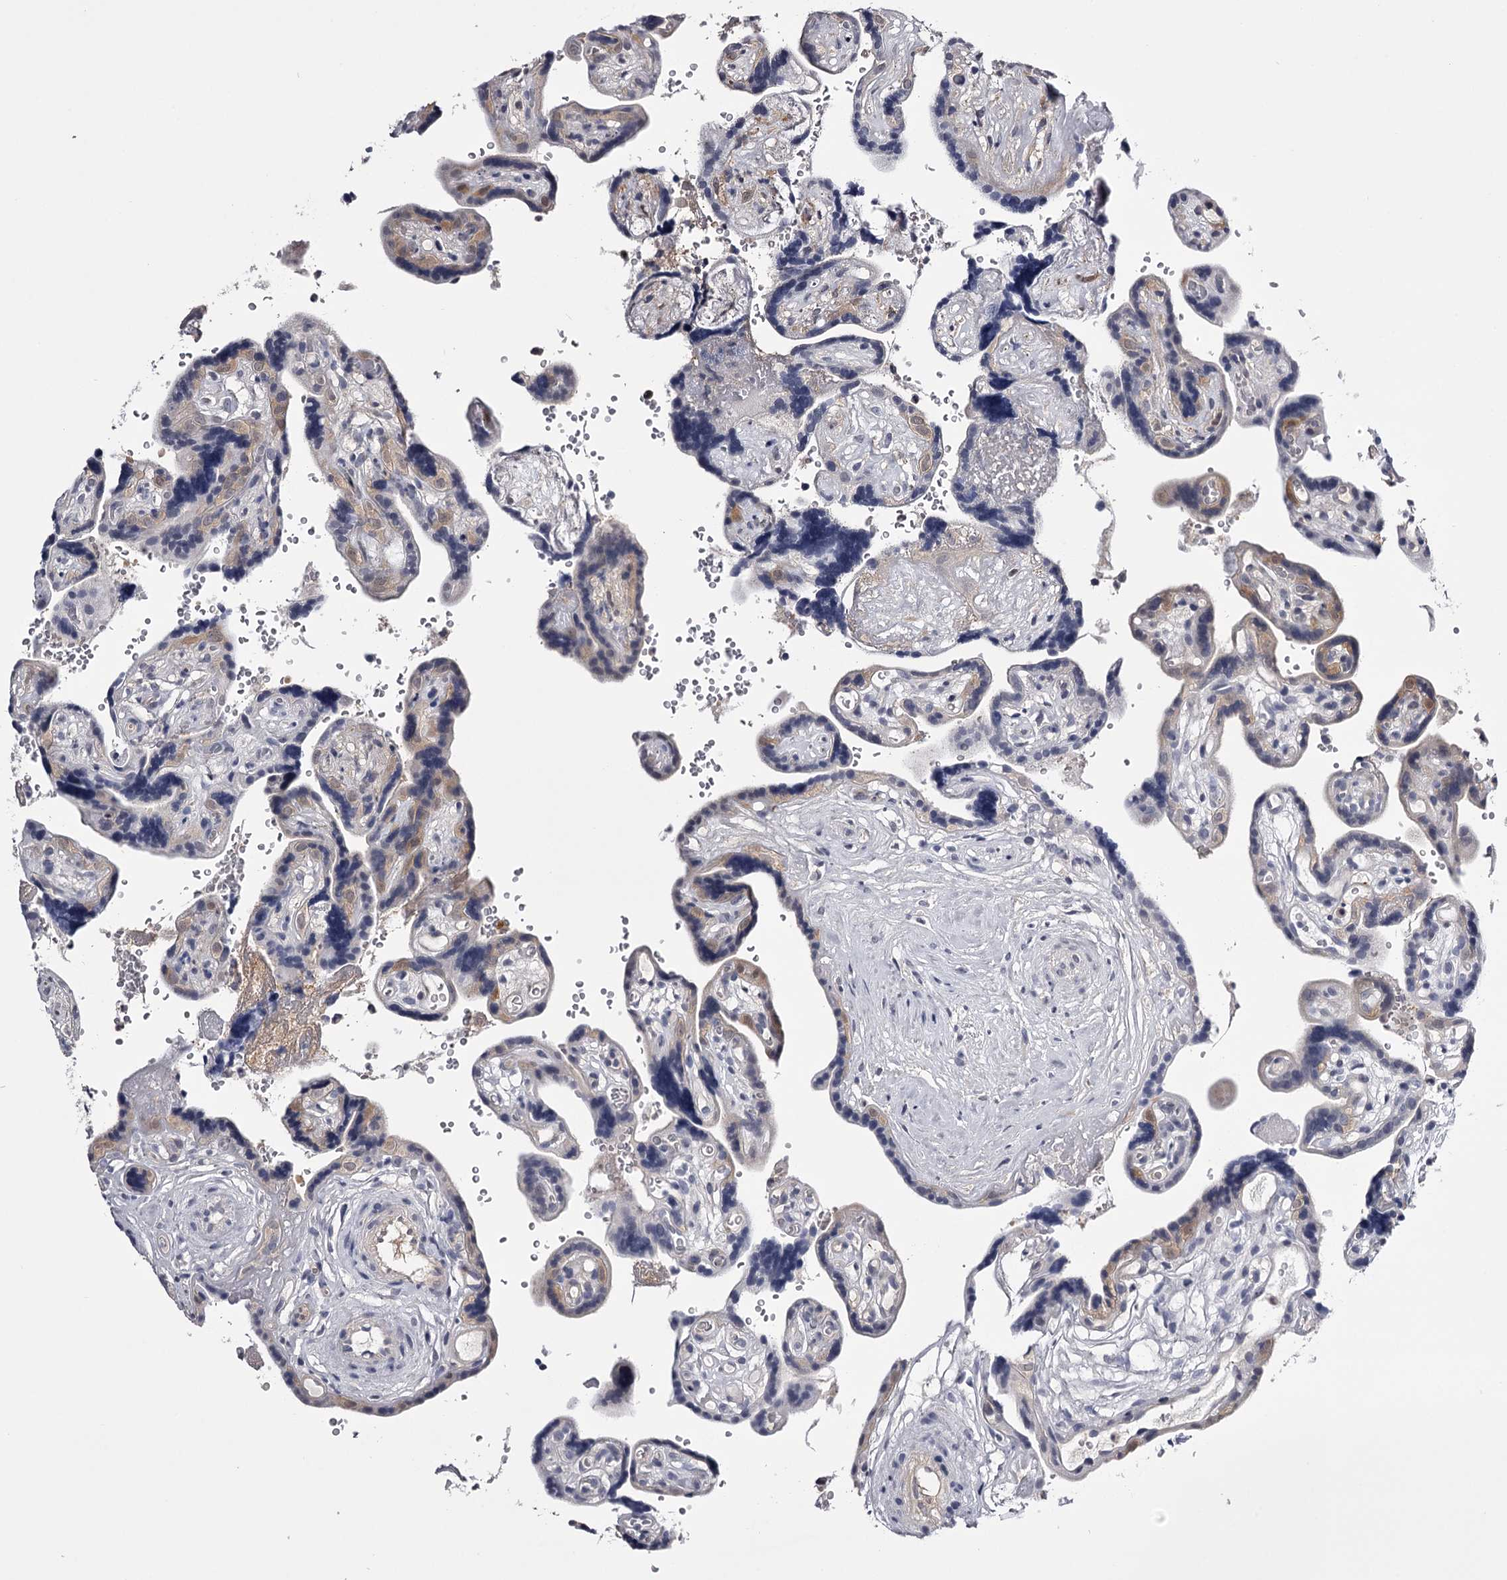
{"staining": {"intensity": "negative", "quantity": "none", "location": "none"}, "tissue": "placenta", "cell_type": "Decidual cells", "image_type": "normal", "snomed": [{"axis": "morphology", "description": "Normal tissue, NOS"}, {"axis": "topography", "description": "Placenta"}], "caption": "Immunohistochemistry (IHC) image of unremarkable placenta stained for a protein (brown), which reveals no expression in decidual cells. (Stains: DAB (3,3'-diaminobenzidine) IHC with hematoxylin counter stain, Microscopy: brightfield microscopy at high magnification).", "gene": "GSTO1", "patient": {"sex": "female", "age": 30}}